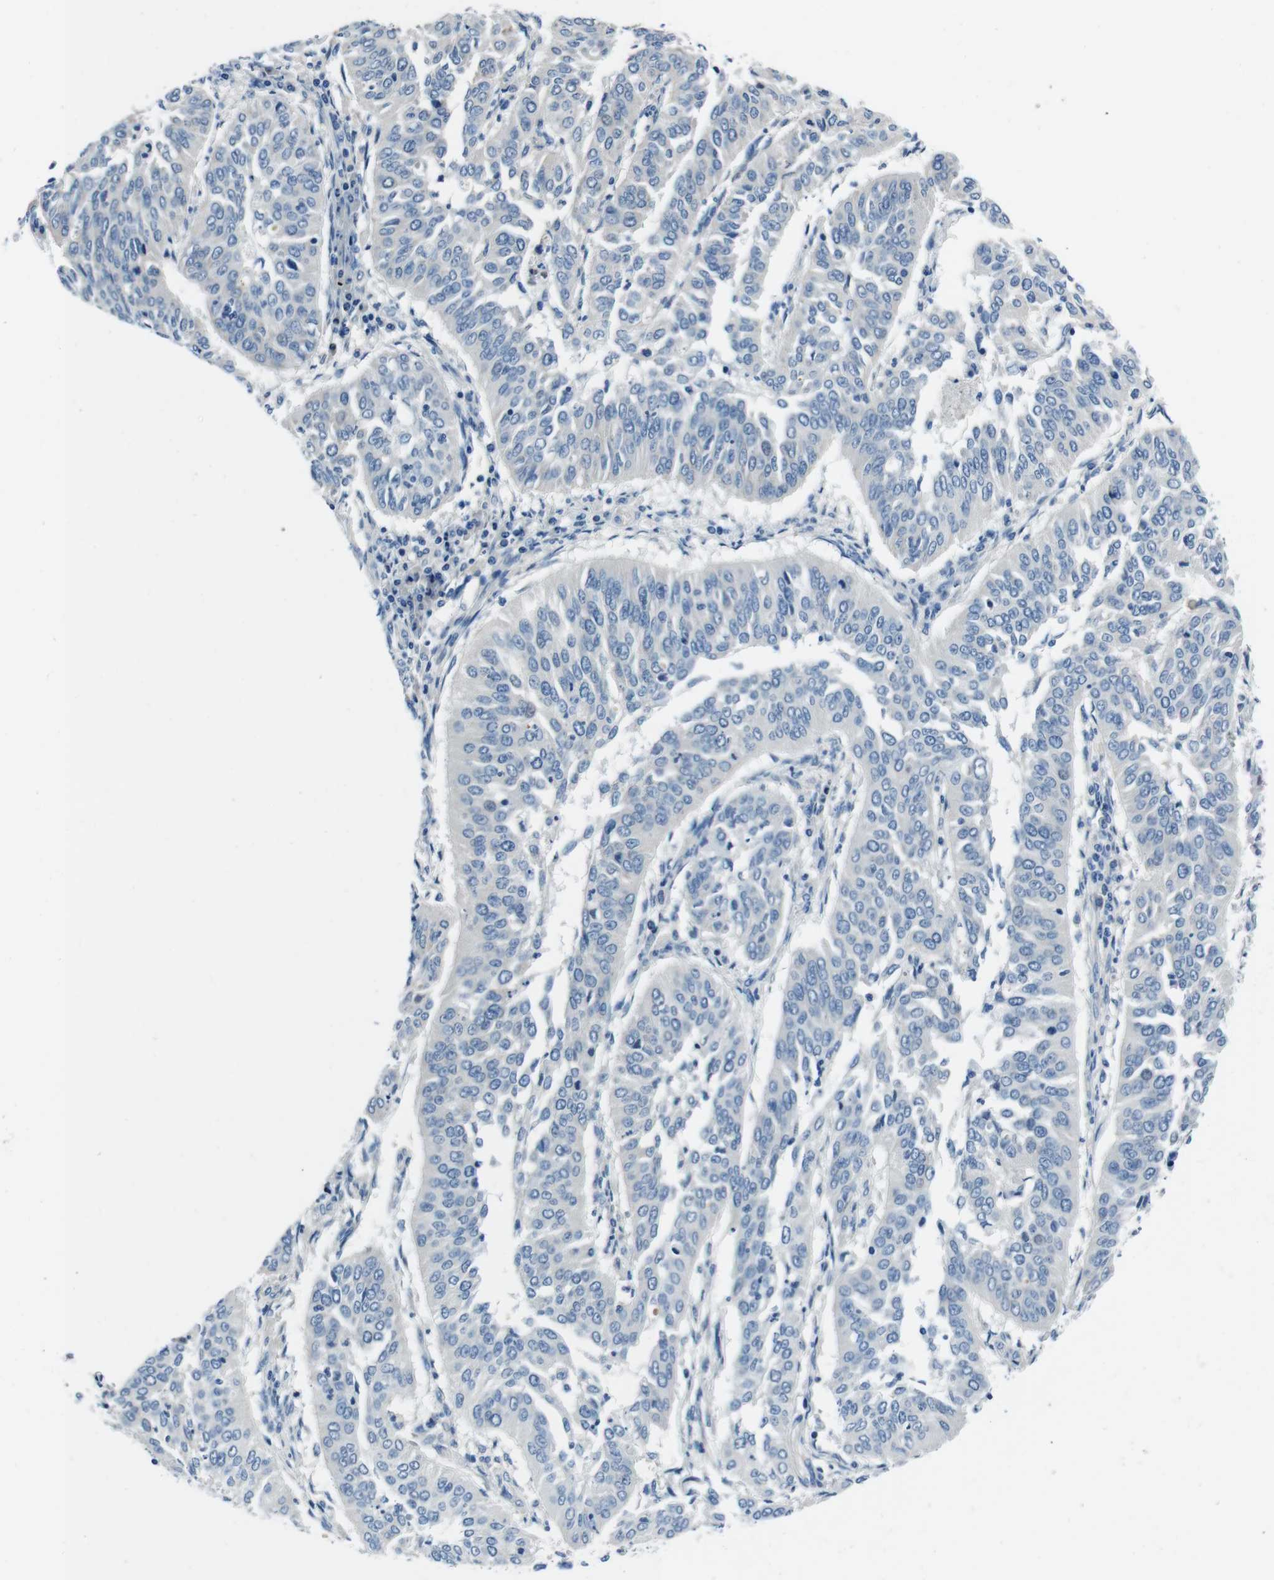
{"staining": {"intensity": "negative", "quantity": "none", "location": "none"}, "tissue": "cervical cancer", "cell_type": "Tumor cells", "image_type": "cancer", "snomed": [{"axis": "morphology", "description": "Normal tissue, NOS"}, {"axis": "morphology", "description": "Squamous cell carcinoma, NOS"}, {"axis": "topography", "description": "Cervix"}], "caption": "Squamous cell carcinoma (cervical) was stained to show a protein in brown. There is no significant staining in tumor cells. (Stains: DAB immunohistochemistry with hematoxylin counter stain, Microscopy: brightfield microscopy at high magnification).", "gene": "CASQ1", "patient": {"sex": "female", "age": 39}}